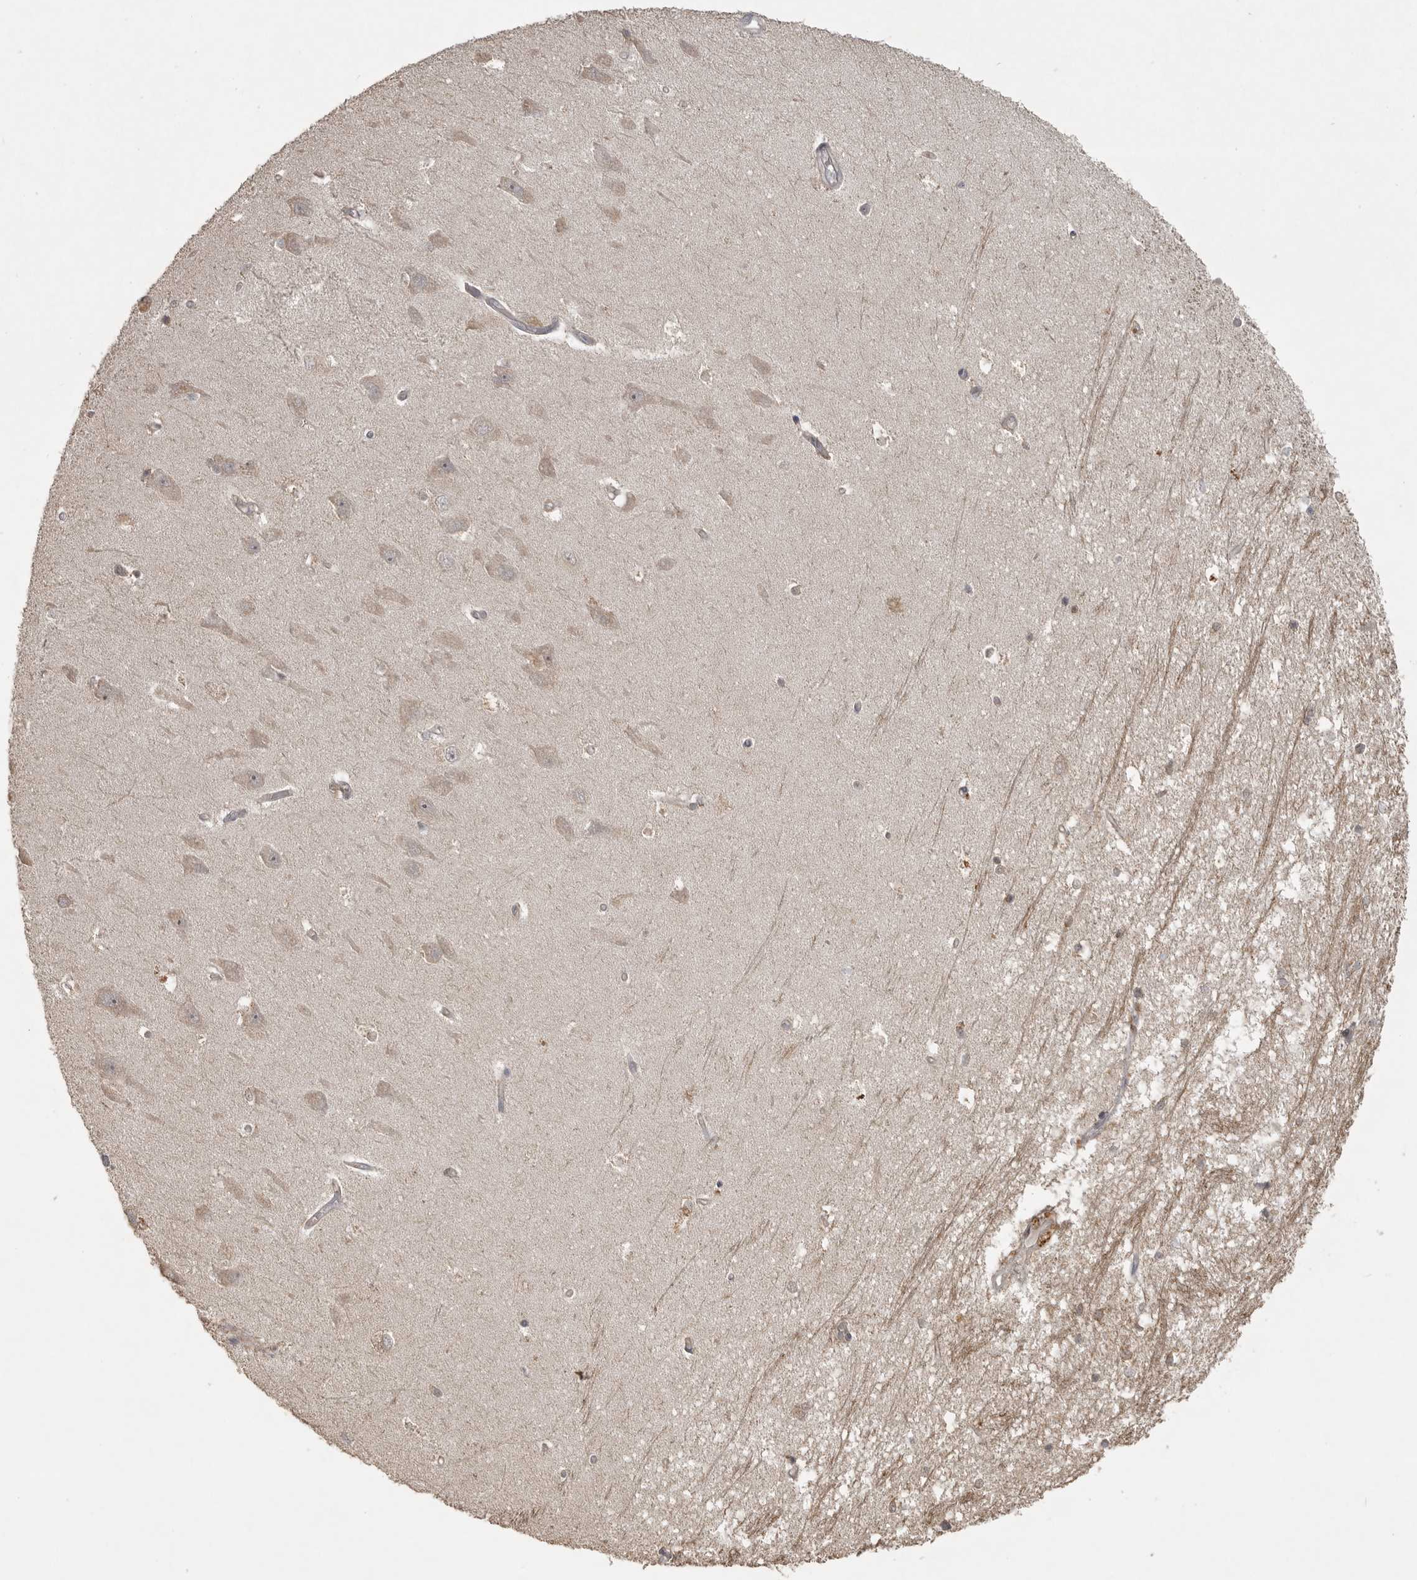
{"staining": {"intensity": "moderate", "quantity": "<25%", "location": "cytoplasmic/membranous"}, "tissue": "hippocampus", "cell_type": "Glial cells", "image_type": "normal", "snomed": [{"axis": "morphology", "description": "Normal tissue, NOS"}, {"axis": "topography", "description": "Hippocampus"}], "caption": "Protein staining of unremarkable hippocampus demonstrates moderate cytoplasmic/membranous staining in about <25% of glial cells. (DAB = brown stain, brightfield microscopy at high magnification).", "gene": "LLGL1", "patient": {"sex": "male", "age": 45}}